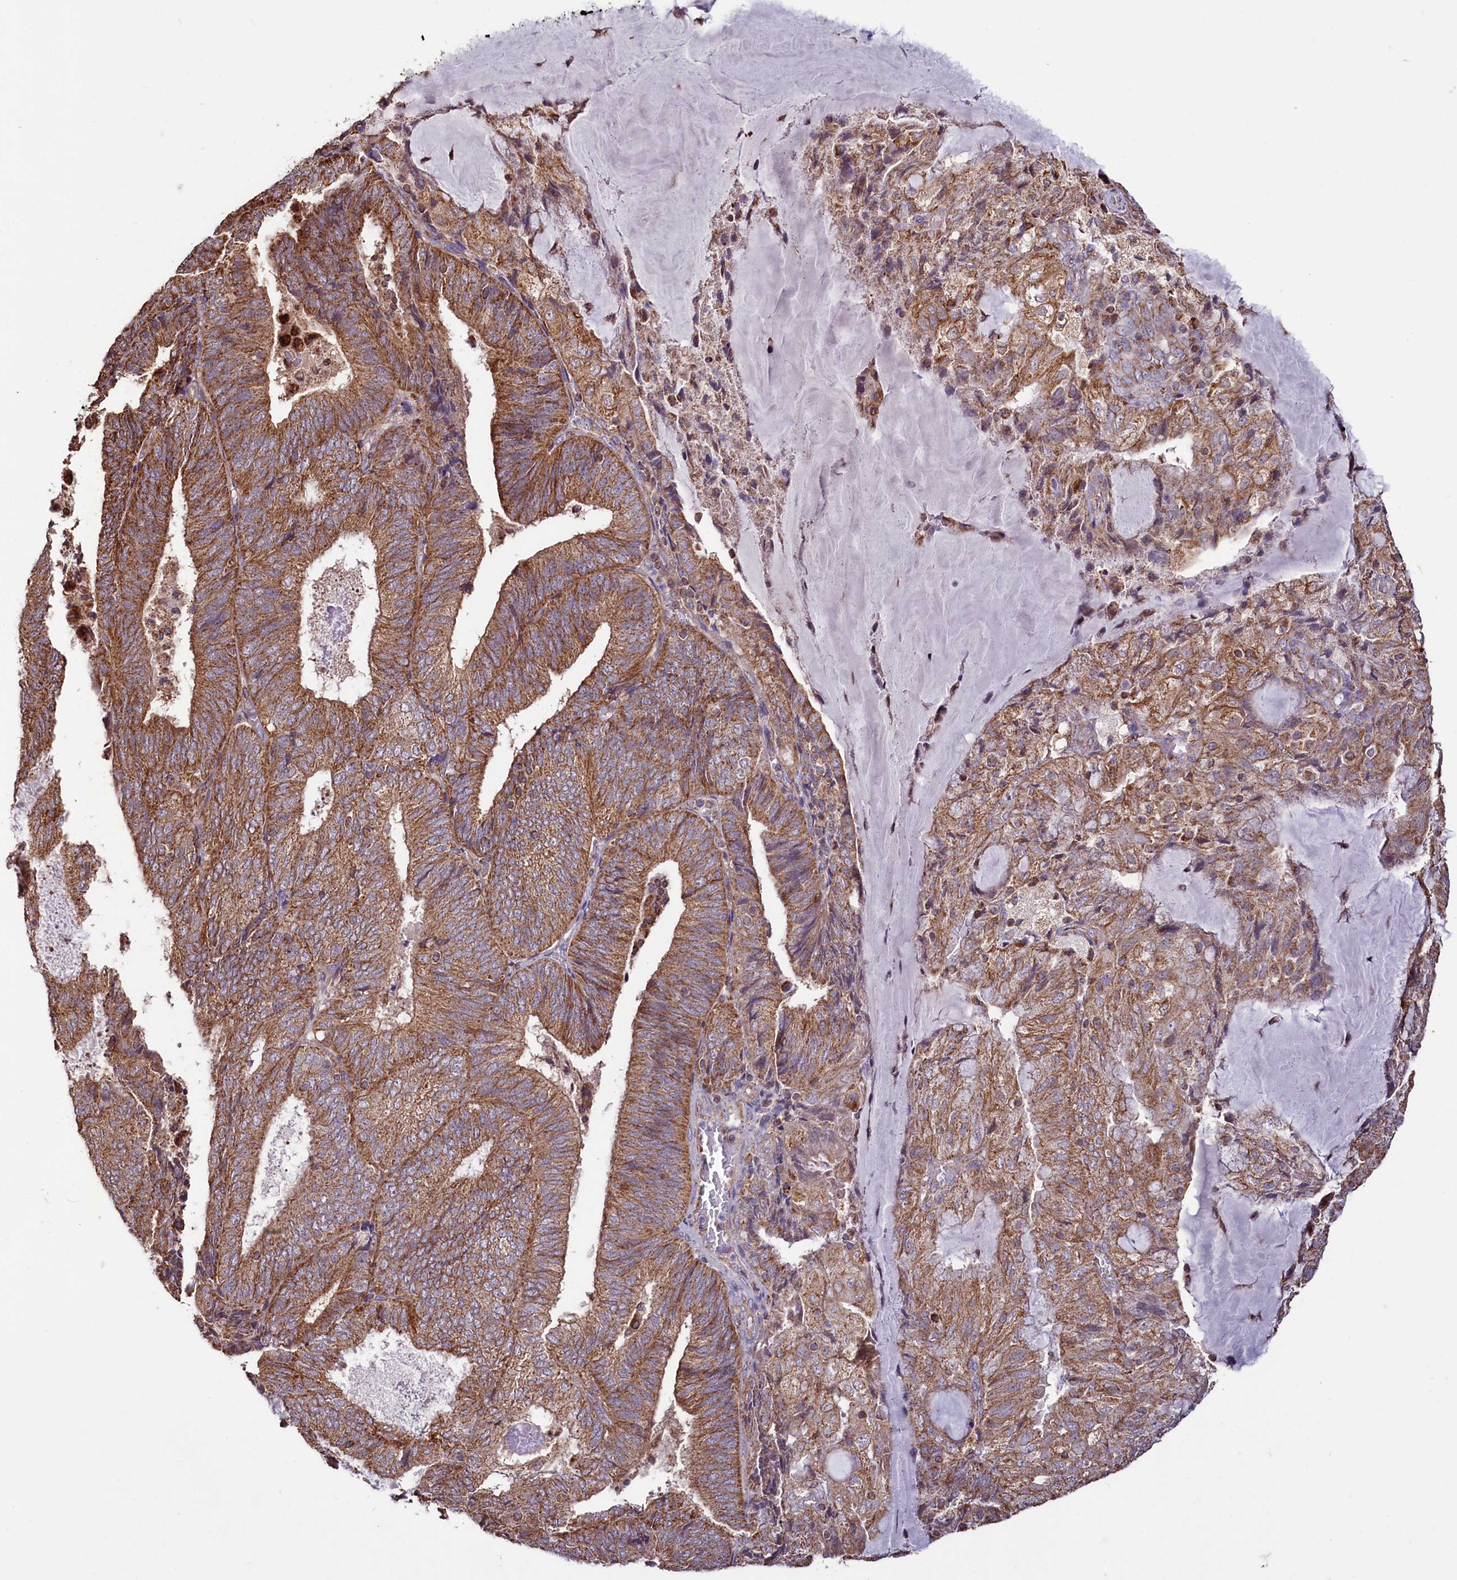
{"staining": {"intensity": "strong", "quantity": ">75%", "location": "cytoplasmic/membranous"}, "tissue": "endometrial cancer", "cell_type": "Tumor cells", "image_type": "cancer", "snomed": [{"axis": "morphology", "description": "Adenocarcinoma, NOS"}, {"axis": "topography", "description": "Endometrium"}], "caption": "There is high levels of strong cytoplasmic/membranous expression in tumor cells of adenocarcinoma (endometrial), as demonstrated by immunohistochemical staining (brown color).", "gene": "NUDT15", "patient": {"sex": "female", "age": 81}}